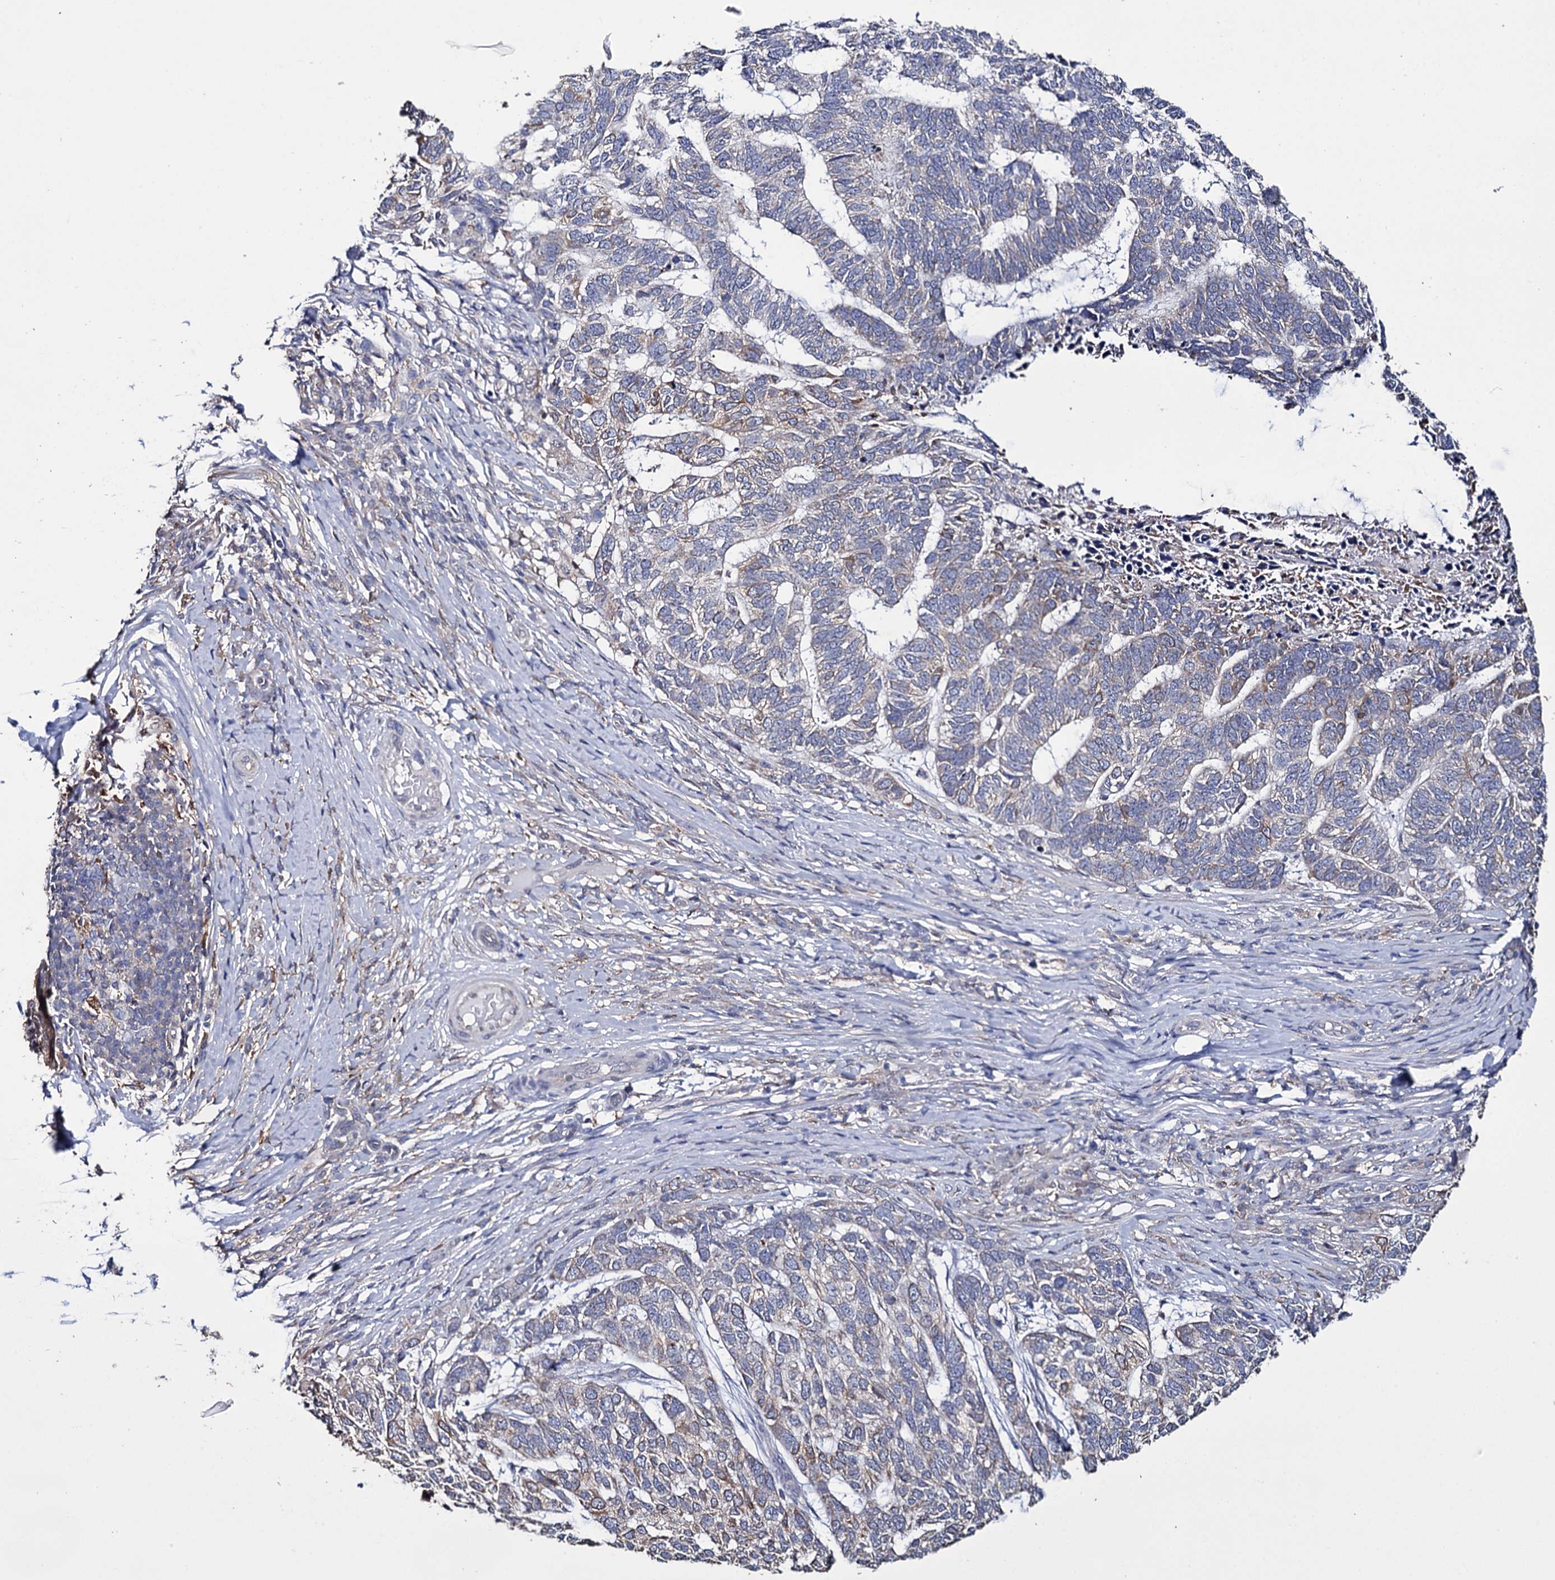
{"staining": {"intensity": "moderate", "quantity": "<25%", "location": "cytoplasmic/membranous"}, "tissue": "skin cancer", "cell_type": "Tumor cells", "image_type": "cancer", "snomed": [{"axis": "morphology", "description": "Basal cell carcinoma"}, {"axis": "topography", "description": "Skin"}], "caption": "A high-resolution micrograph shows immunohistochemistry staining of skin cancer (basal cell carcinoma), which exhibits moderate cytoplasmic/membranous positivity in approximately <25% of tumor cells. Ihc stains the protein of interest in brown and the nuclei are stained blue.", "gene": "CRYL1", "patient": {"sex": "female", "age": 65}}